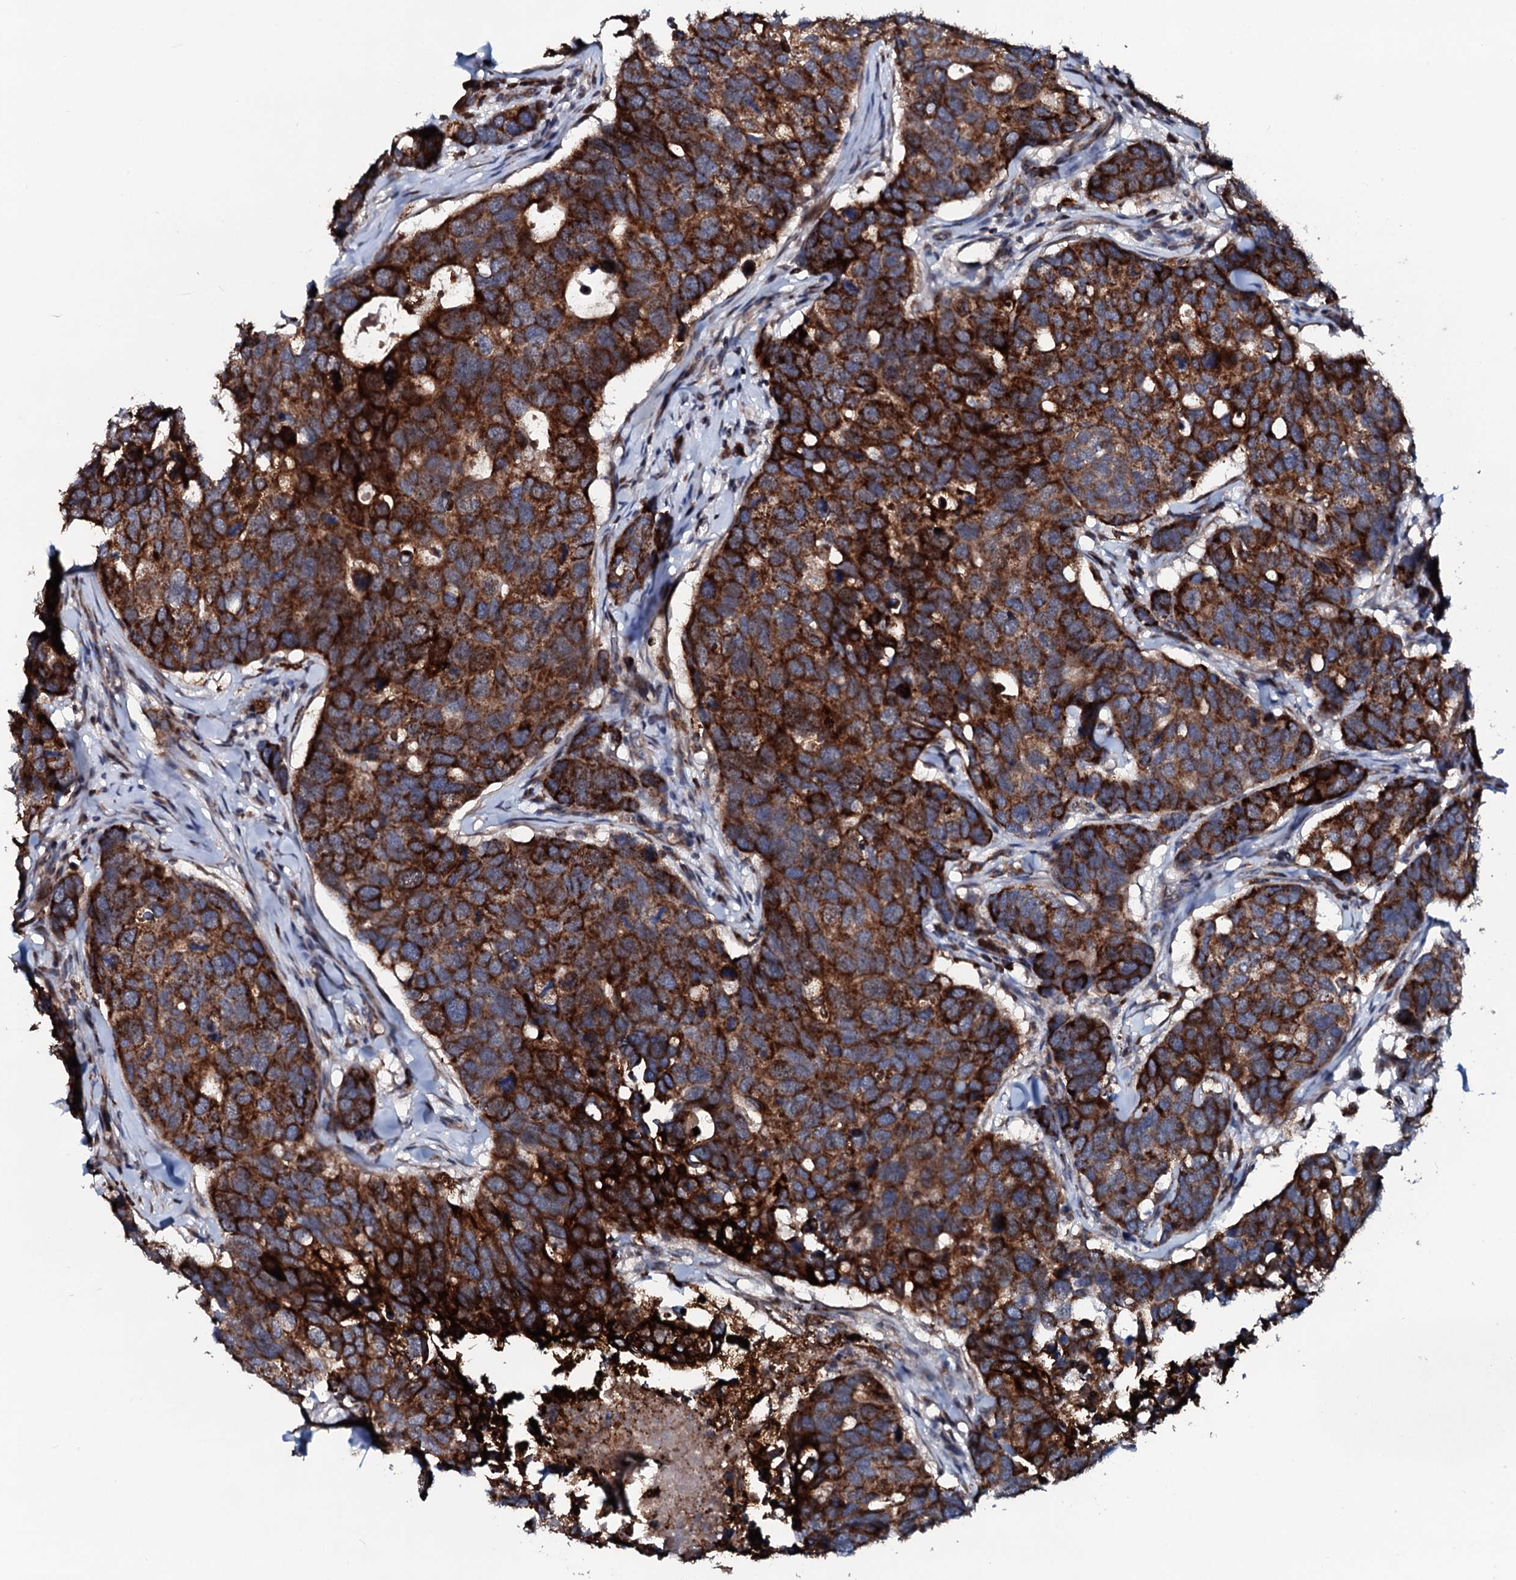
{"staining": {"intensity": "strong", "quantity": ">75%", "location": "cytoplasmic/membranous"}, "tissue": "breast cancer", "cell_type": "Tumor cells", "image_type": "cancer", "snomed": [{"axis": "morphology", "description": "Duct carcinoma"}, {"axis": "topography", "description": "Breast"}], "caption": "Breast cancer stained with DAB (3,3'-diaminobenzidine) IHC exhibits high levels of strong cytoplasmic/membranous expression in about >75% of tumor cells.", "gene": "SDHAF2", "patient": {"sex": "female", "age": 83}}